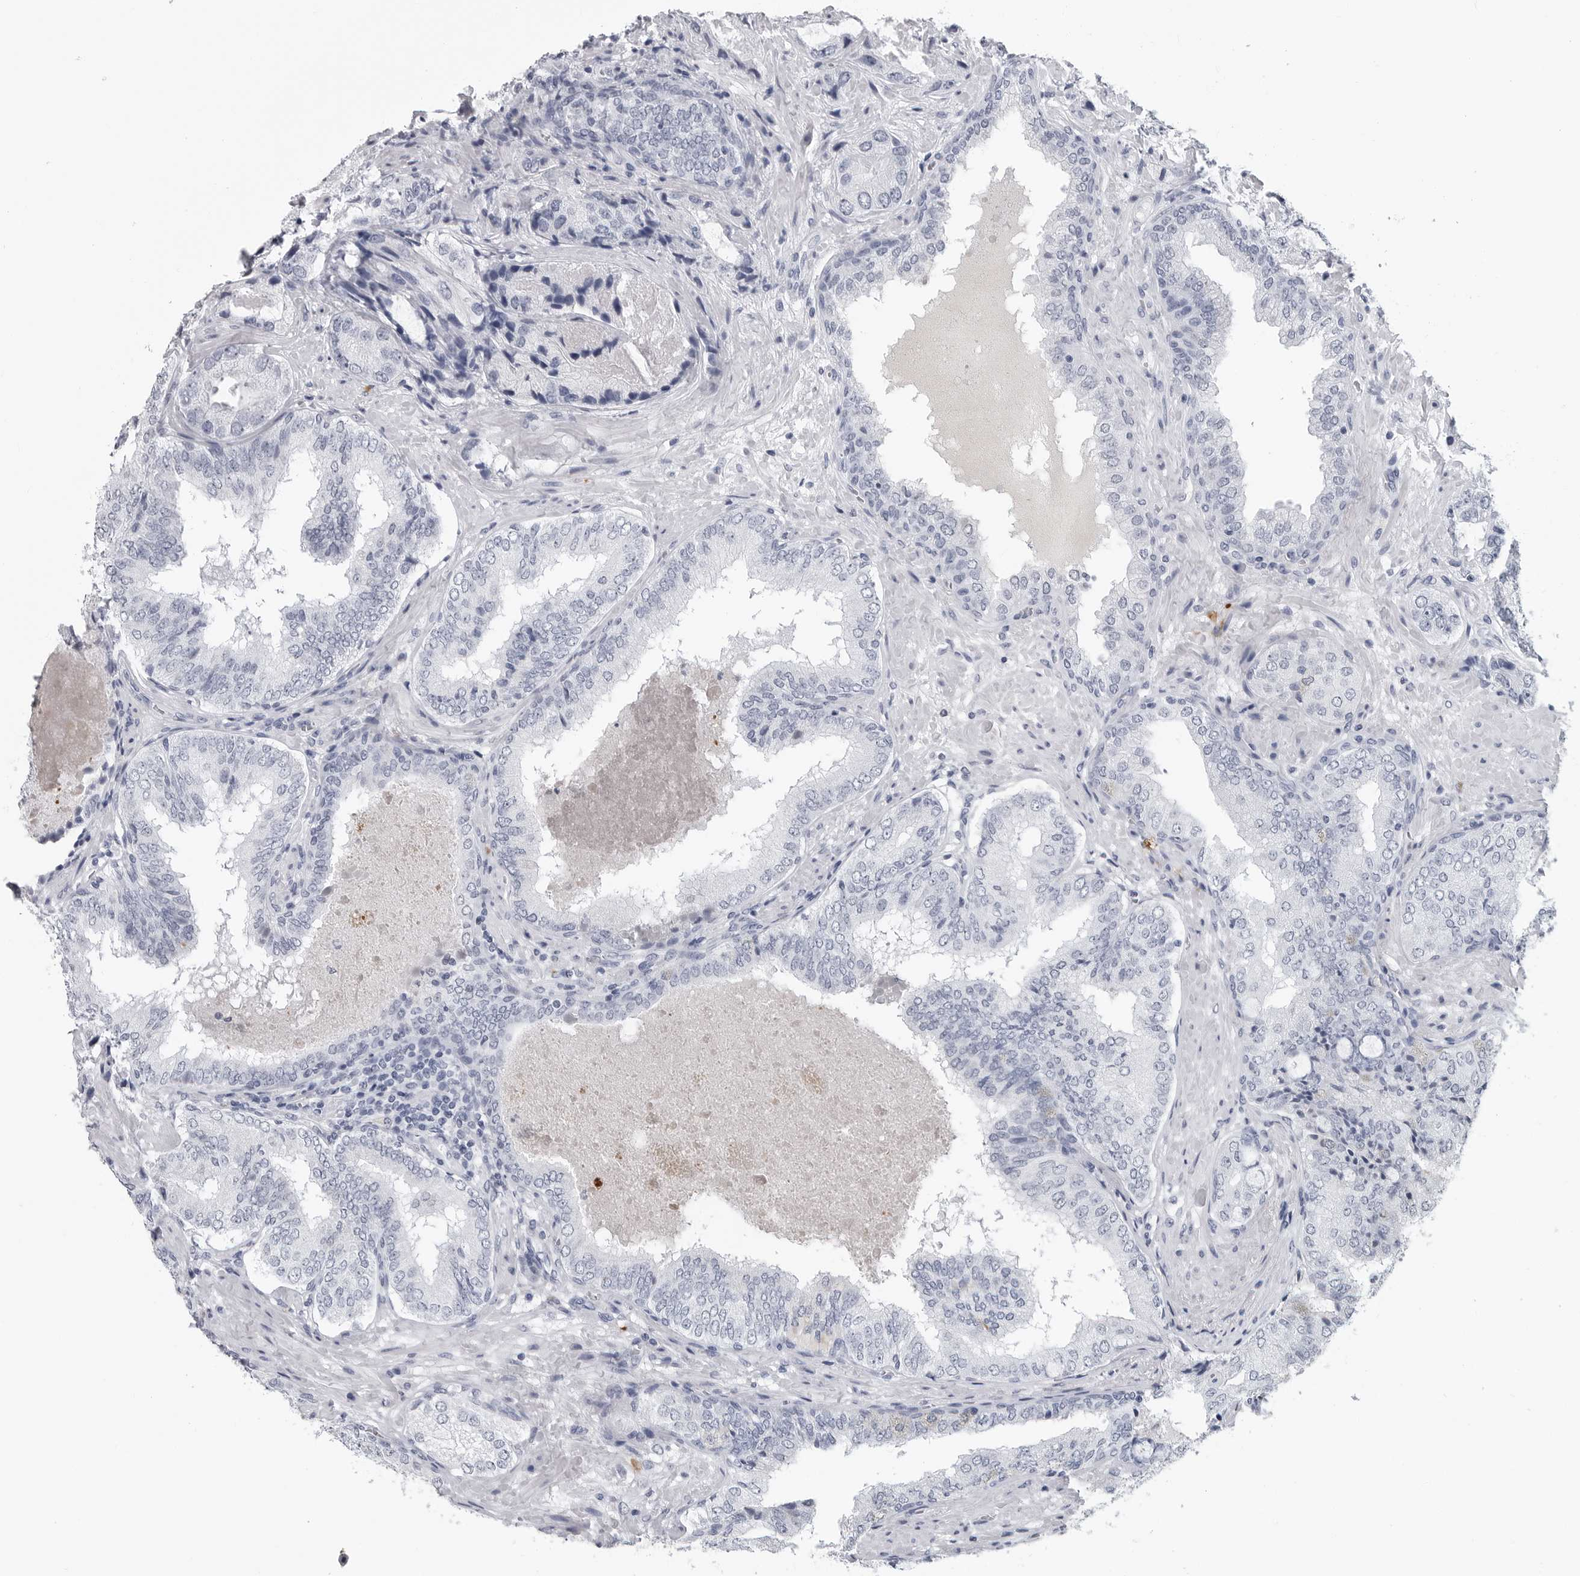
{"staining": {"intensity": "negative", "quantity": "none", "location": "none"}, "tissue": "prostate cancer", "cell_type": "Tumor cells", "image_type": "cancer", "snomed": [{"axis": "morphology", "description": "Normal tissue, NOS"}, {"axis": "morphology", "description": "Adenocarcinoma, High grade"}, {"axis": "topography", "description": "Prostate"}, {"axis": "topography", "description": "Peripheral nerve tissue"}], "caption": "Tumor cells are negative for brown protein staining in adenocarcinoma (high-grade) (prostate). (Stains: DAB immunohistochemistry with hematoxylin counter stain, Microscopy: brightfield microscopy at high magnification).", "gene": "AMPD1", "patient": {"sex": "male", "age": 59}}